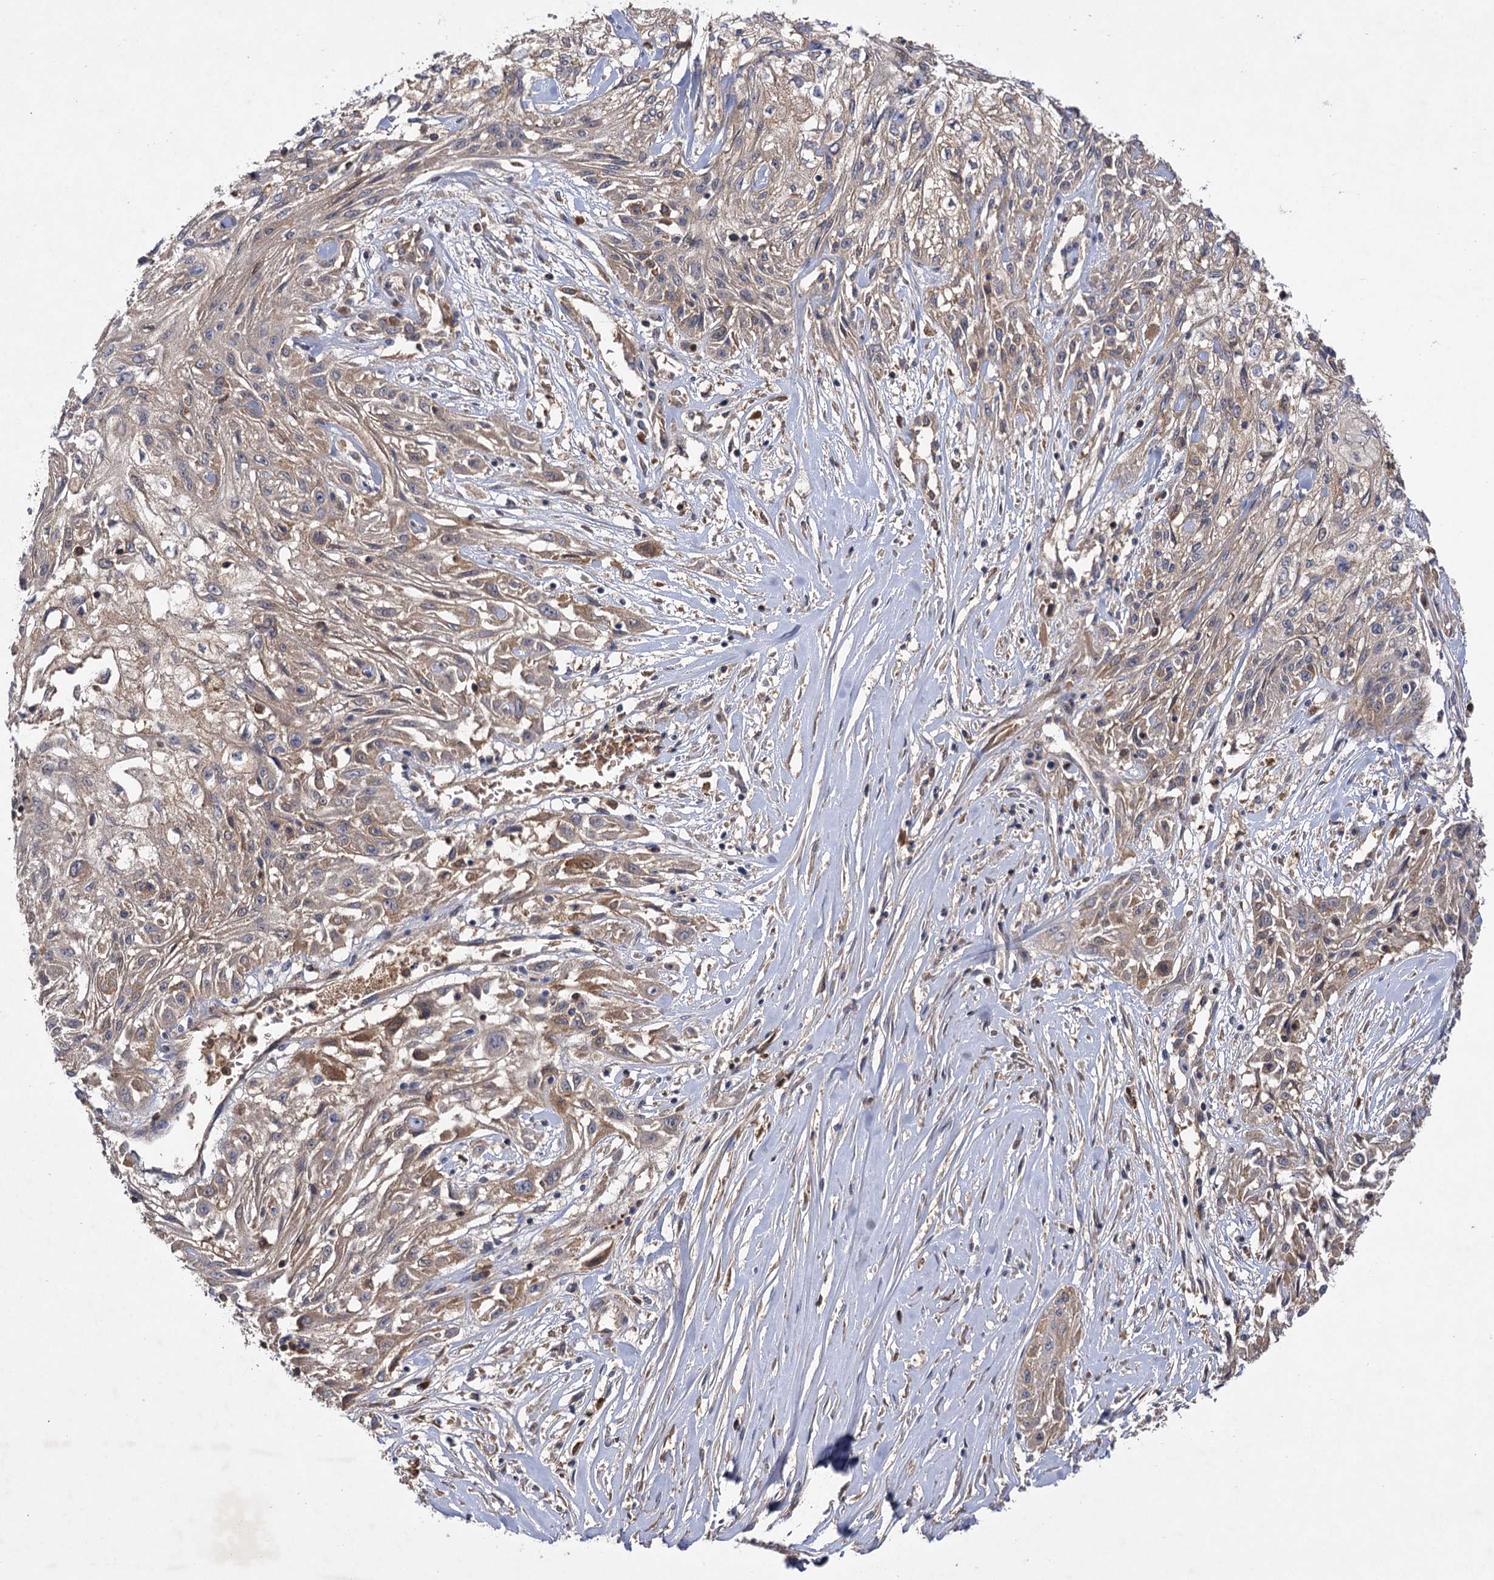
{"staining": {"intensity": "weak", "quantity": "<25%", "location": "cytoplasmic/membranous"}, "tissue": "skin cancer", "cell_type": "Tumor cells", "image_type": "cancer", "snomed": [{"axis": "morphology", "description": "Squamous cell carcinoma, NOS"}, {"axis": "morphology", "description": "Squamous cell carcinoma, metastatic, NOS"}, {"axis": "topography", "description": "Skin"}, {"axis": "topography", "description": "Lymph node"}], "caption": "This is a micrograph of immunohistochemistry (IHC) staining of skin metastatic squamous cell carcinoma, which shows no positivity in tumor cells. The staining was performed using DAB (3,3'-diaminobenzidine) to visualize the protein expression in brown, while the nuclei were stained in blue with hematoxylin (Magnification: 20x).", "gene": "USP50", "patient": {"sex": "male", "age": 75}}